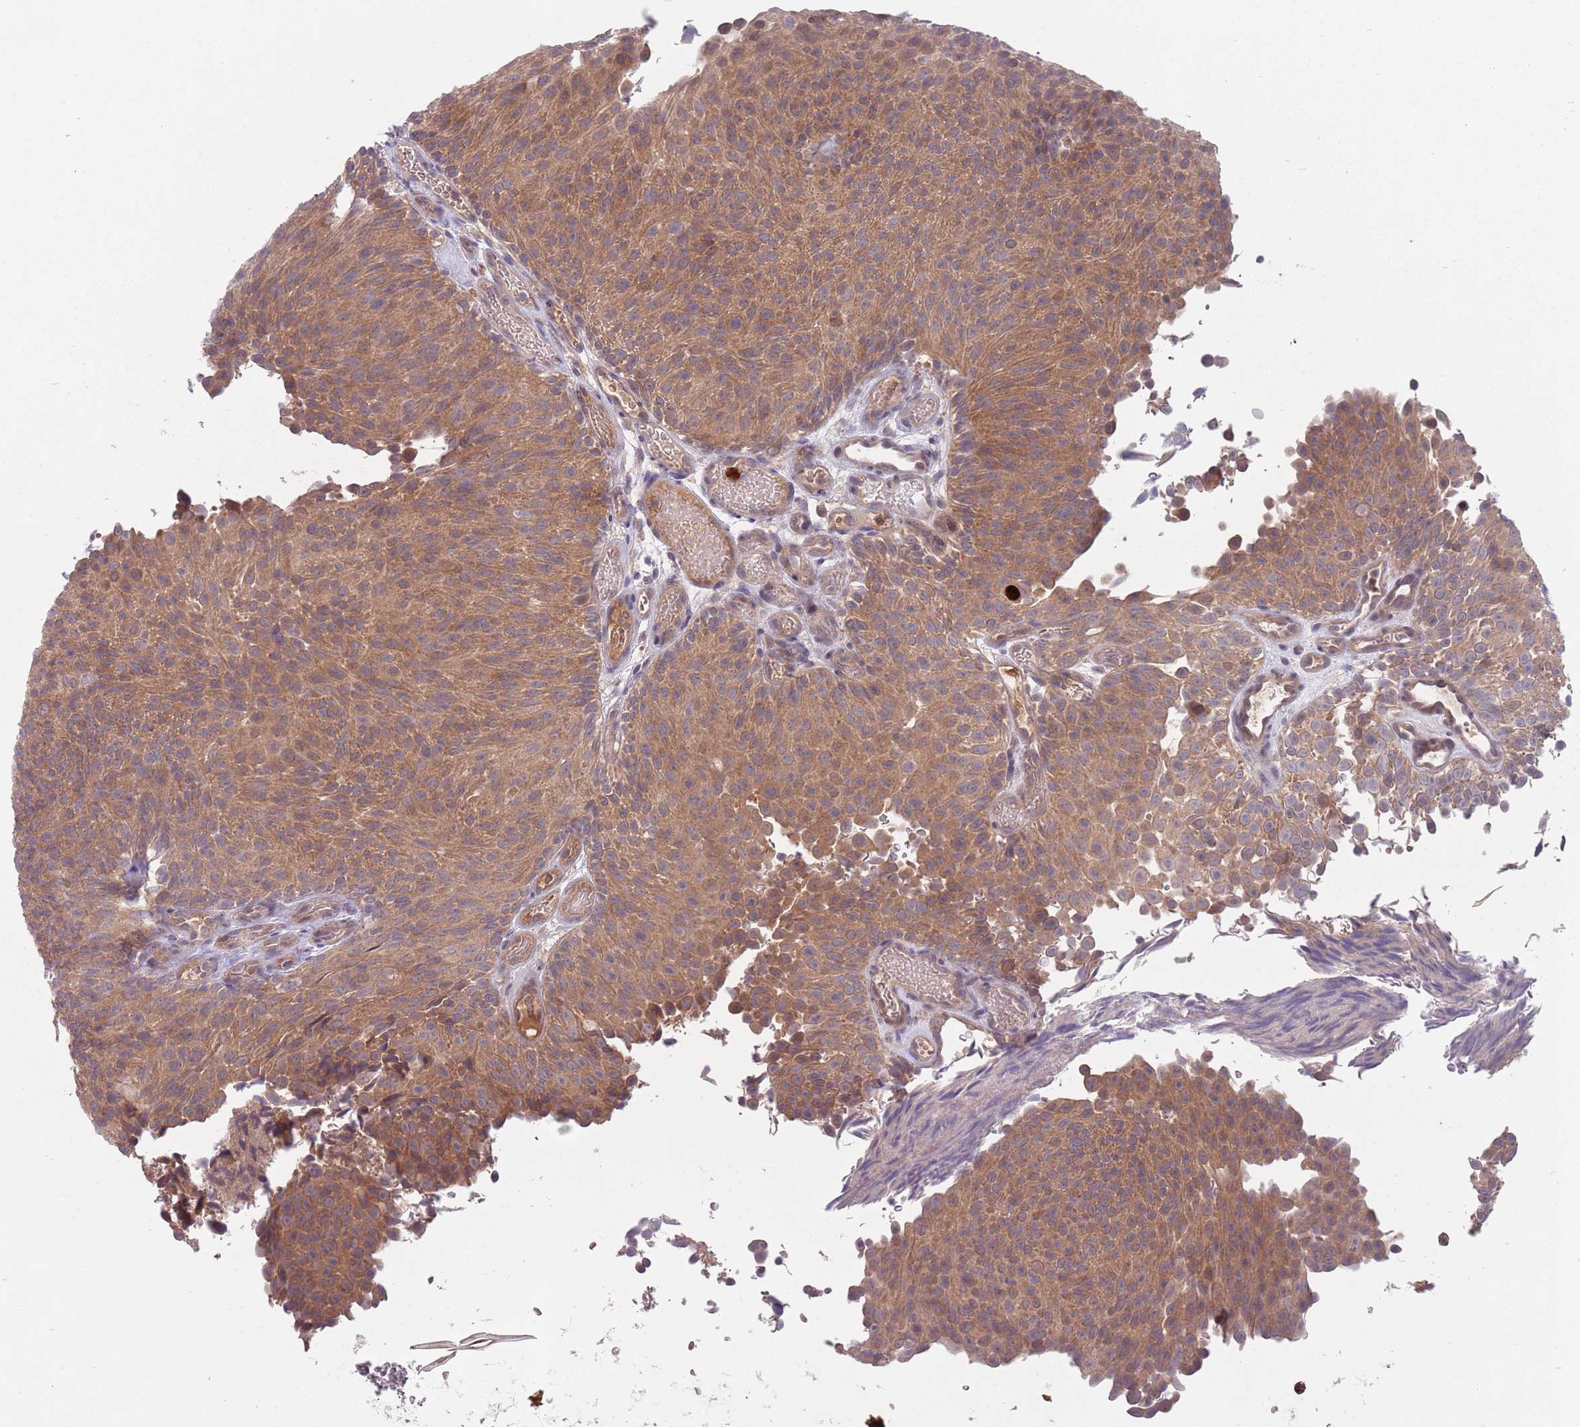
{"staining": {"intensity": "moderate", "quantity": ">75%", "location": "cytoplasmic/membranous"}, "tissue": "urothelial cancer", "cell_type": "Tumor cells", "image_type": "cancer", "snomed": [{"axis": "morphology", "description": "Urothelial carcinoma, Low grade"}, {"axis": "topography", "description": "Urinary bladder"}], "caption": "Urothelial carcinoma (low-grade) stained for a protein reveals moderate cytoplasmic/membranous positivity in tumor cells. Immunohistochemistry stains the protein in brown and the nuclei are stained blue.", "gene": "TYW1", "patient": {"sex": "male", "age": 78}}